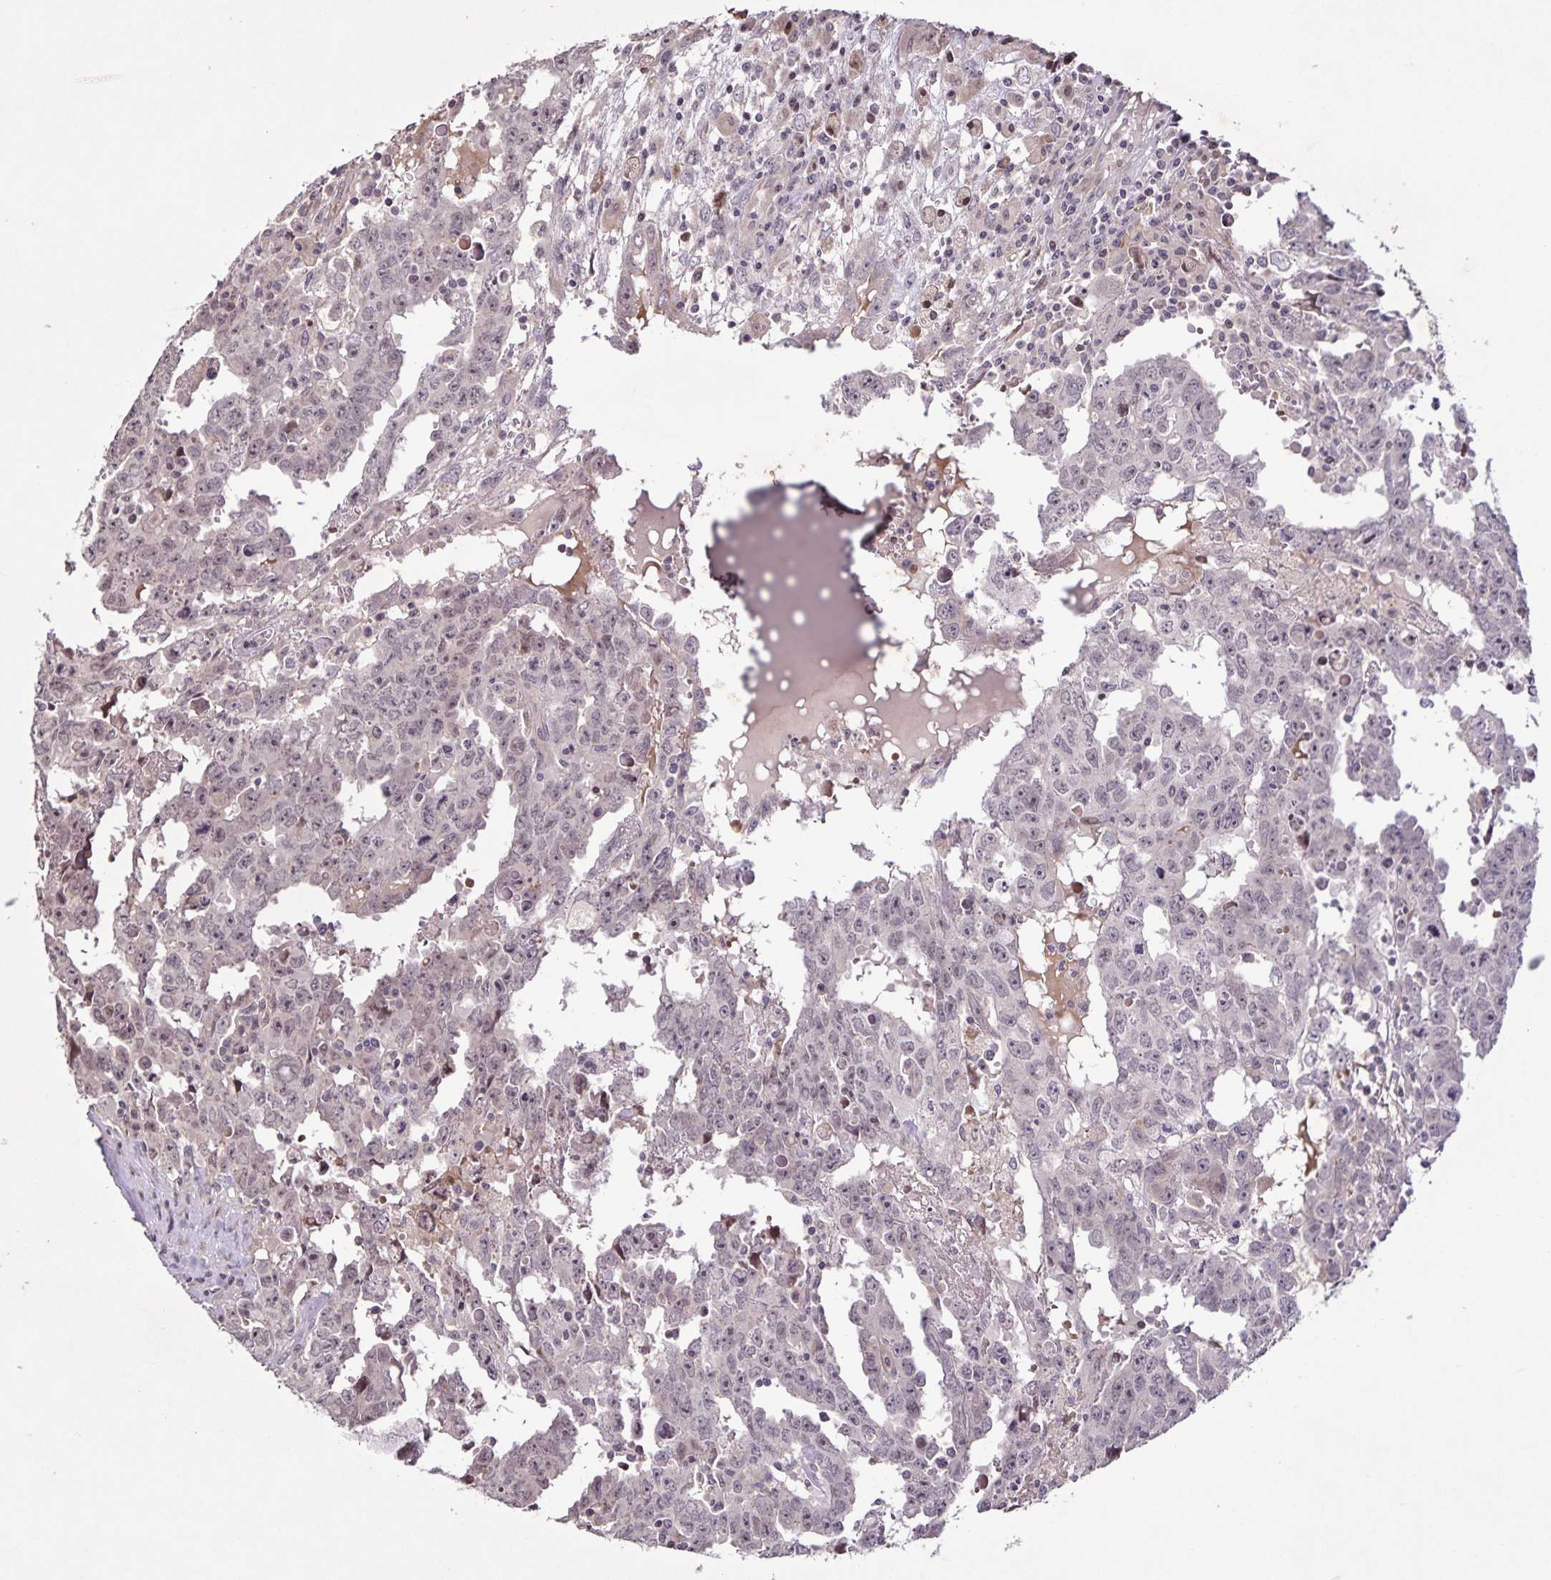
{"staining": {"intensity": "negative", "quantity": "none", "location": "none"}, "tissue": "testis cancer", "cell_type": "Tumor cells", "image_type": "cancer", "snomed": [{"axis": "morphology", "description": "Carcinoma, Embryonal, NOS"}, {"axis": "topography", "description": "Testis"}], "caption": "There is no significant staining in tumor cells of embryonal carcinoma (testis).", "gene": "GDF2", "patient": {"sex": "male", "age": 22}}